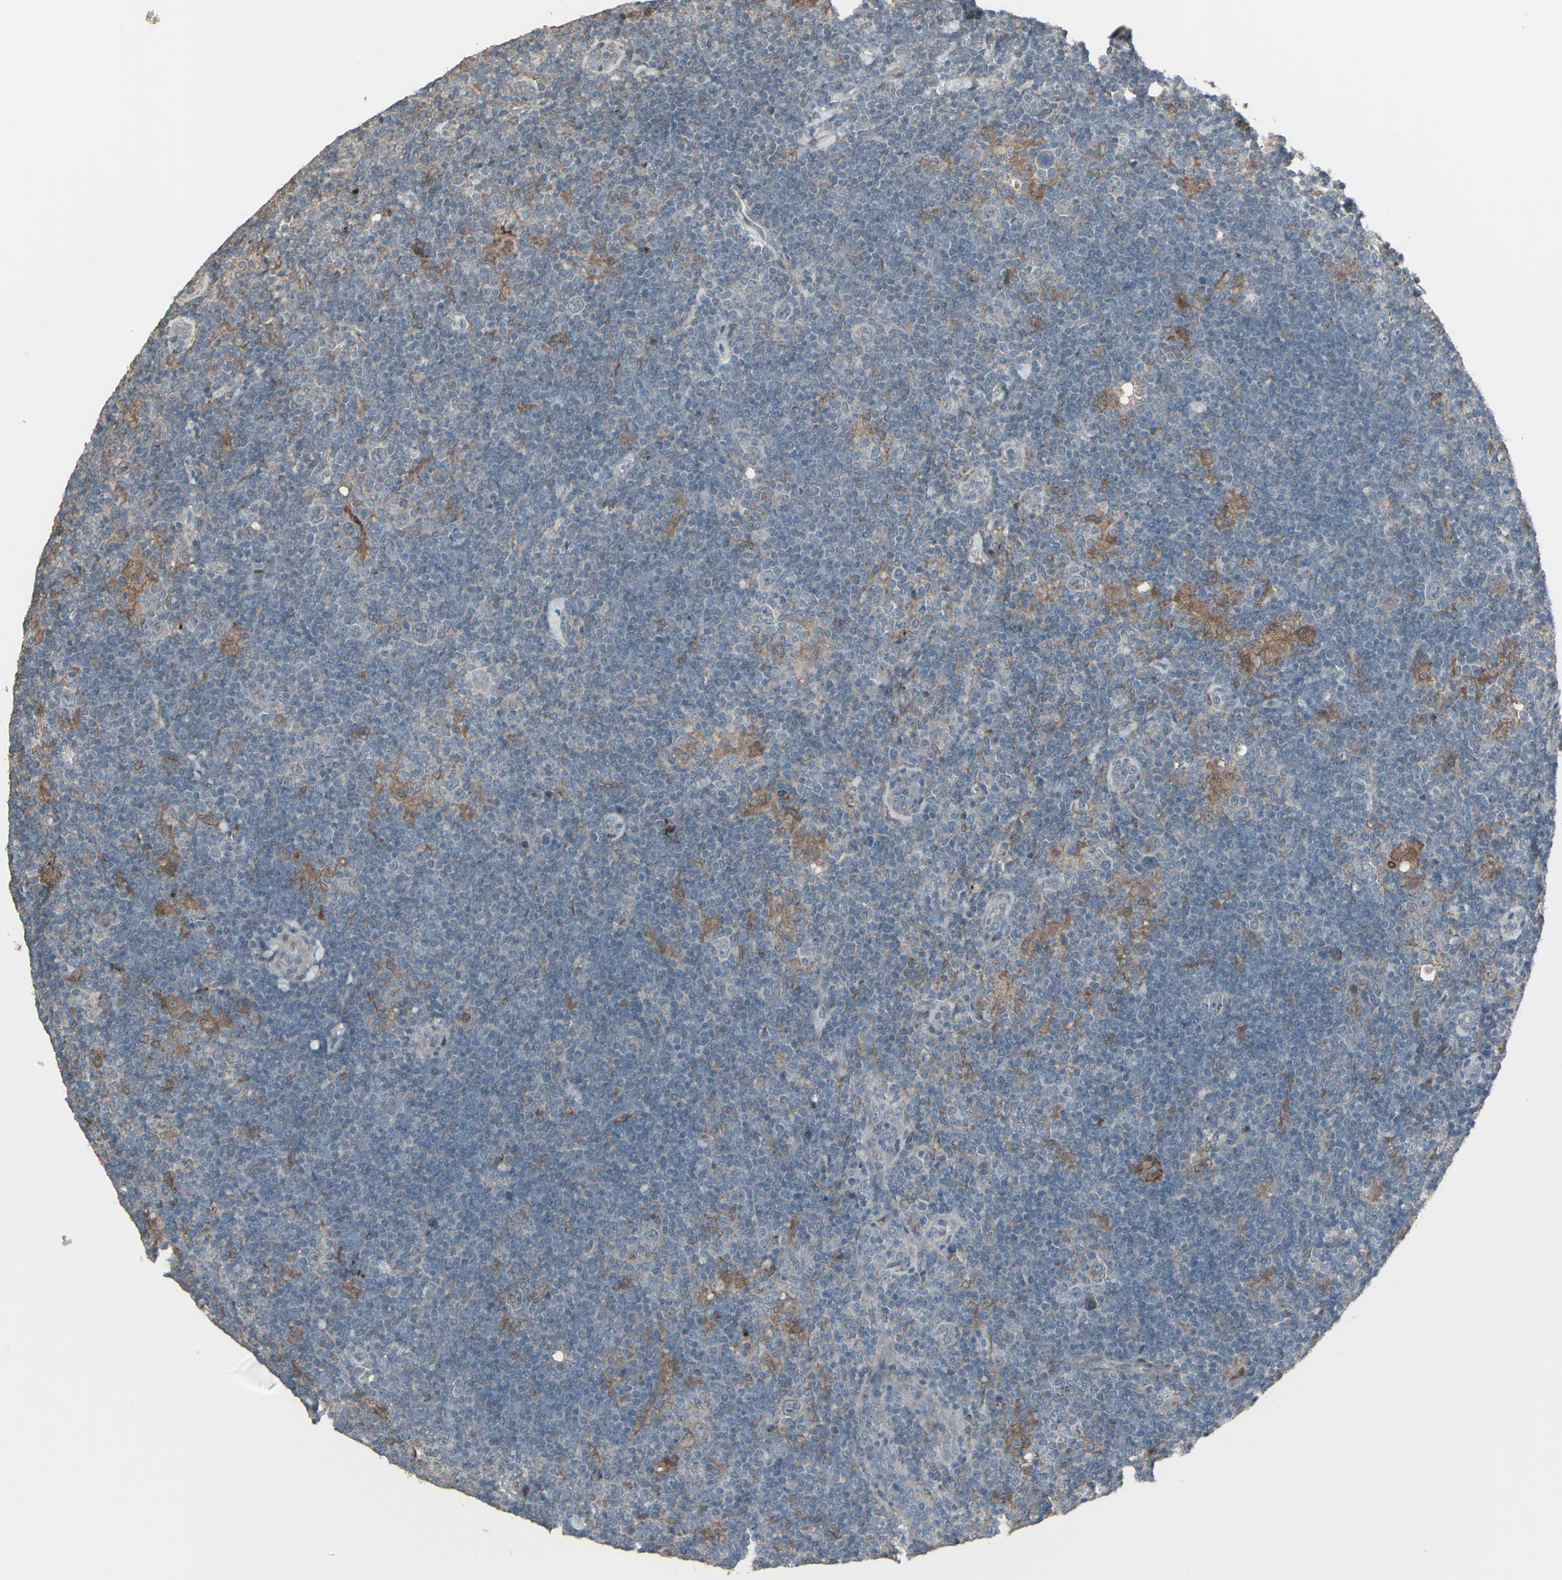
{"staining": {"intensity": "weak", "quantity": "<25%", "location": "cytoplasmic/membranous"}, "tissue": "lymphoma", "cell_type": "Tumor cells", "image_type": "cancer", "snomed": [{"axis": "morphology", "description": "Hodgkin's disease, NOS"}, {"axis": "topography", "description": "Lymph node"}], "caption": "Lymphoma stained for a protein using IHC shows no positivity tumor cells.", "gene": "SMO", "patient": {"sex": "female", "age": 57}}